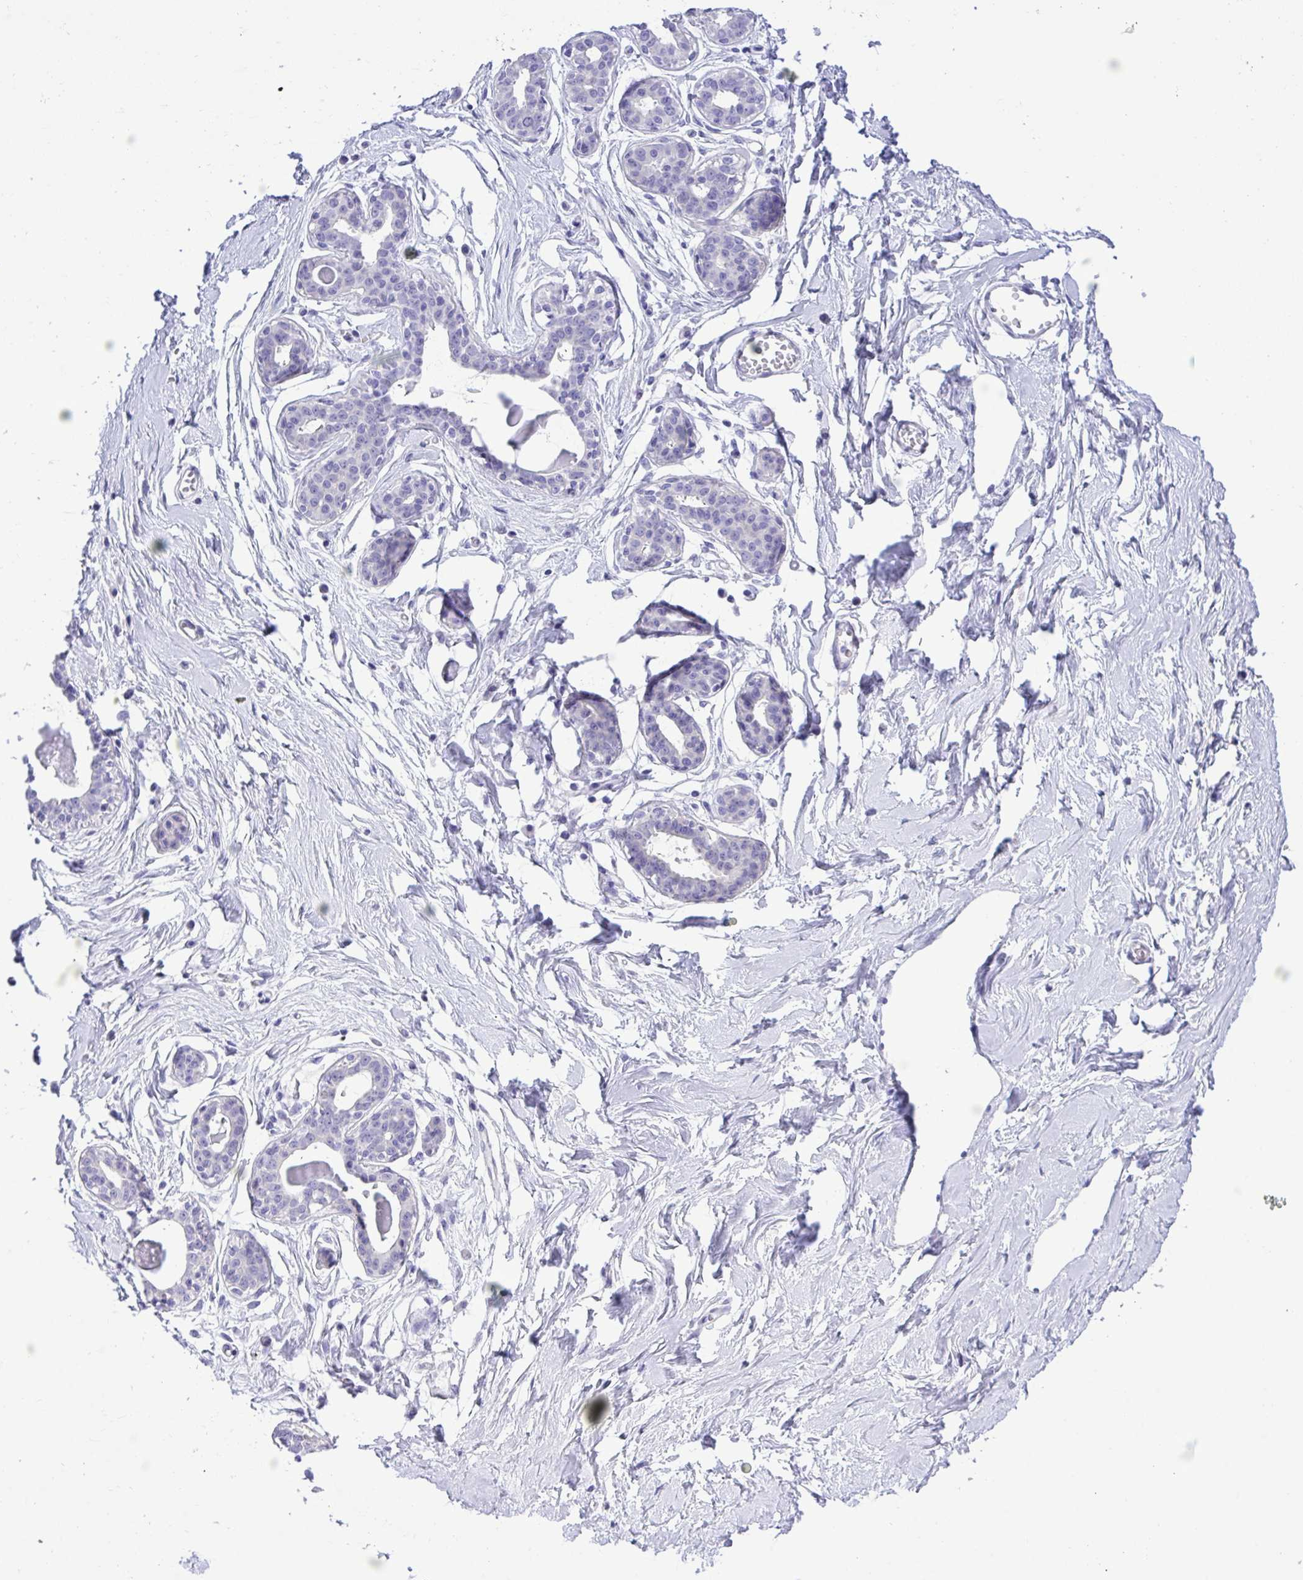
{"staining": {"intensity": "negative", "quantity": "none", "location": "none"}, "tissue": "breast", "cell_type": "Adipocytes", "image_type": "normal", "snomed": [{"axis": "morphology", "description": "Normal tissue, NOS"}, {"axis": "topography", "description": "Breast"}], "caption": "This is a histopathology image of immunohistochemistry staining of normal breast, which shows no positivity in adipocytes. (DAB (3,3'-diaminobenzidine) immunohistochemistry visualized using brightfield microscopy, high magnification).", "gene": "TMCO5A", "patient": {"sex": "female", "age": 45}}